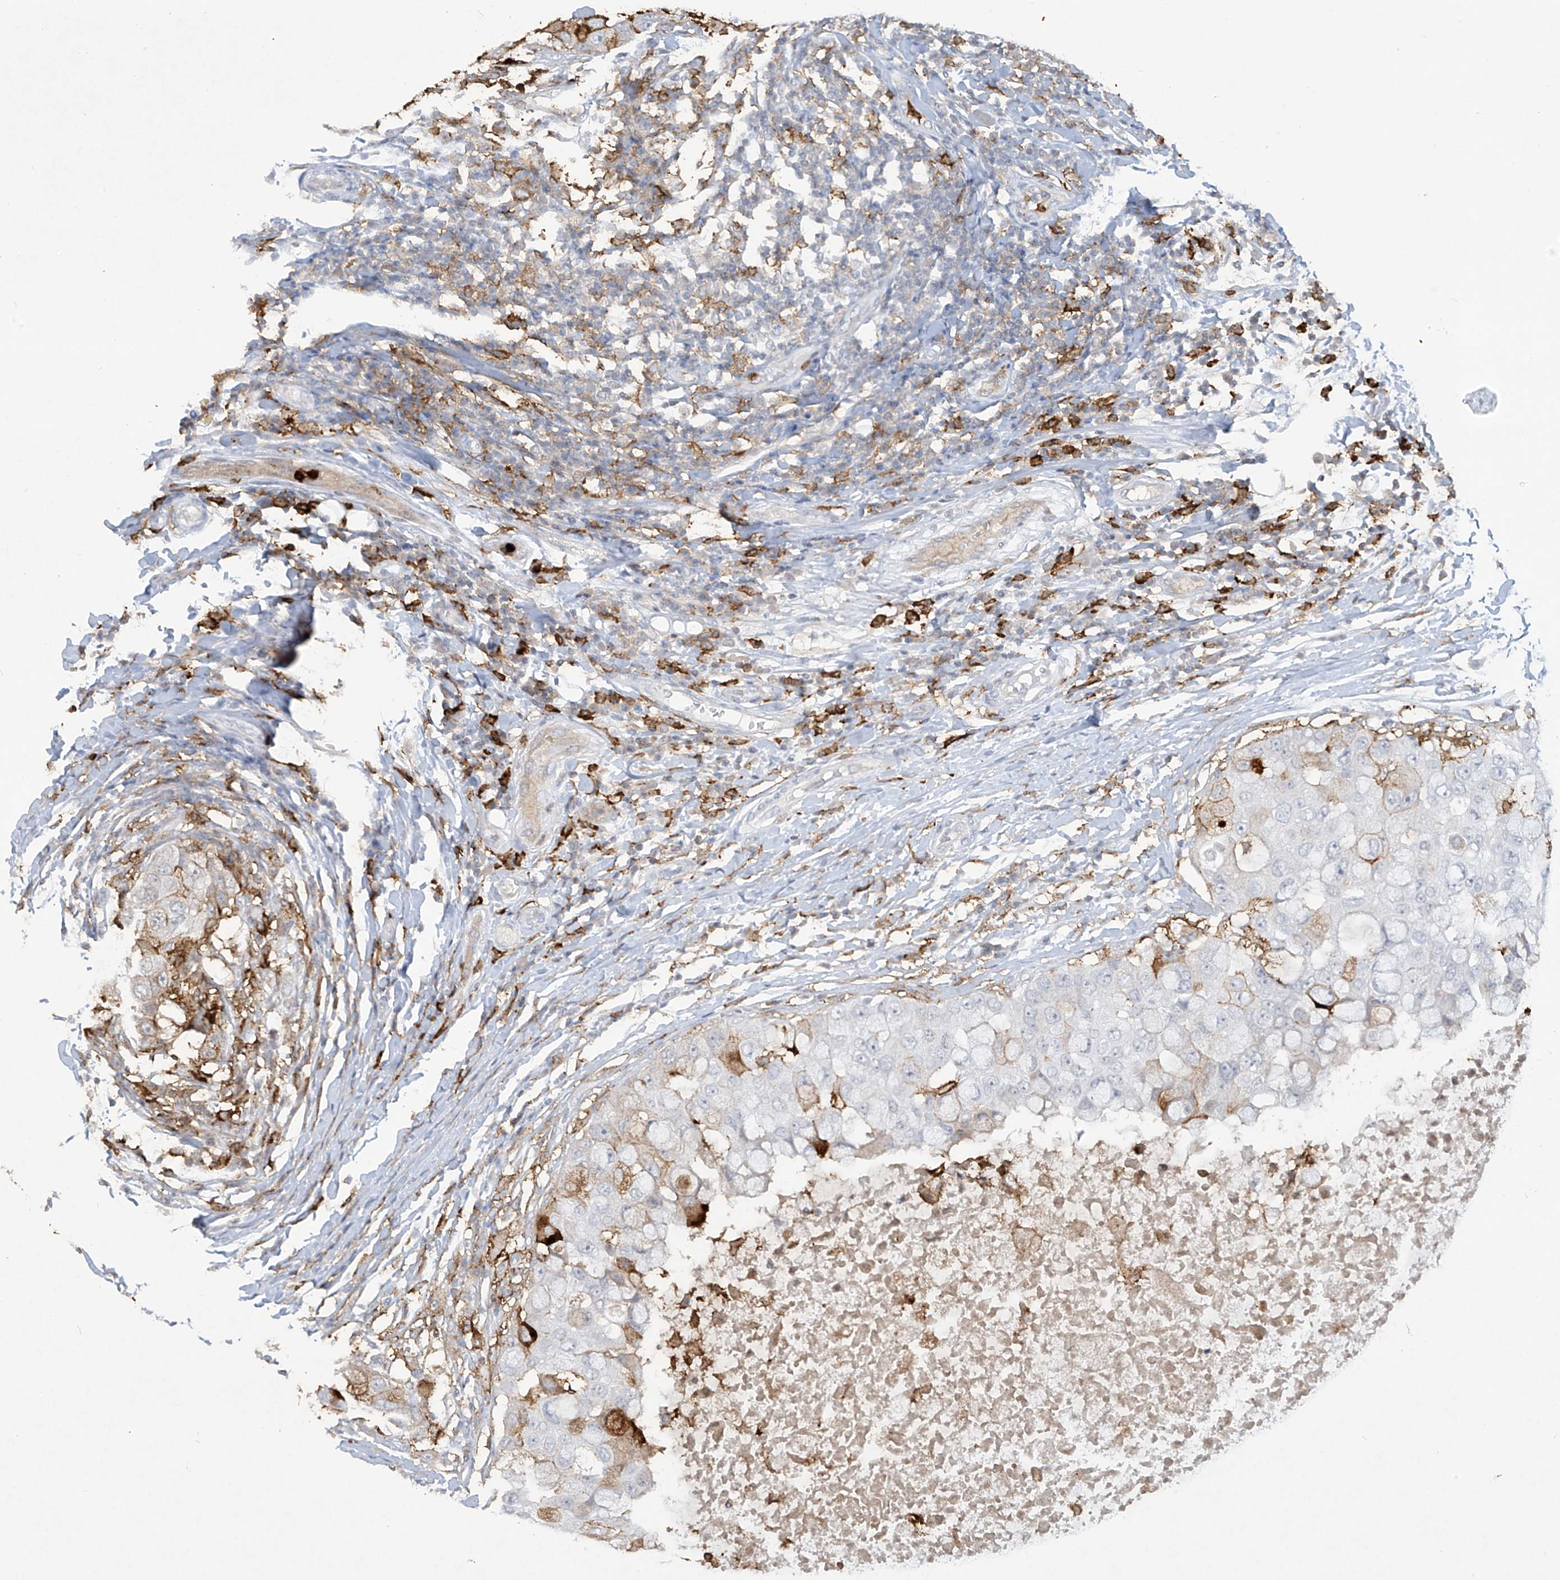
{"staining": {"intensity": "negative", "quantity": "none", "location": "none"}, "tissue": "breast cancer", "cell_type": "Tumor cells", "image_type": "cancer", "snomed": [{"axis": "morphology", "description": "Duct carcinoma"}, {"axis": "topography", "description": "Breast"}], "caption": "This is an immunohistochemistry histopathology image of breast cancer (infiltrating ductal carcinoma). There is no positivity in tumor cells.", "gene": "FCGR3A", "patient": {"sex": "female", "age": 27}}